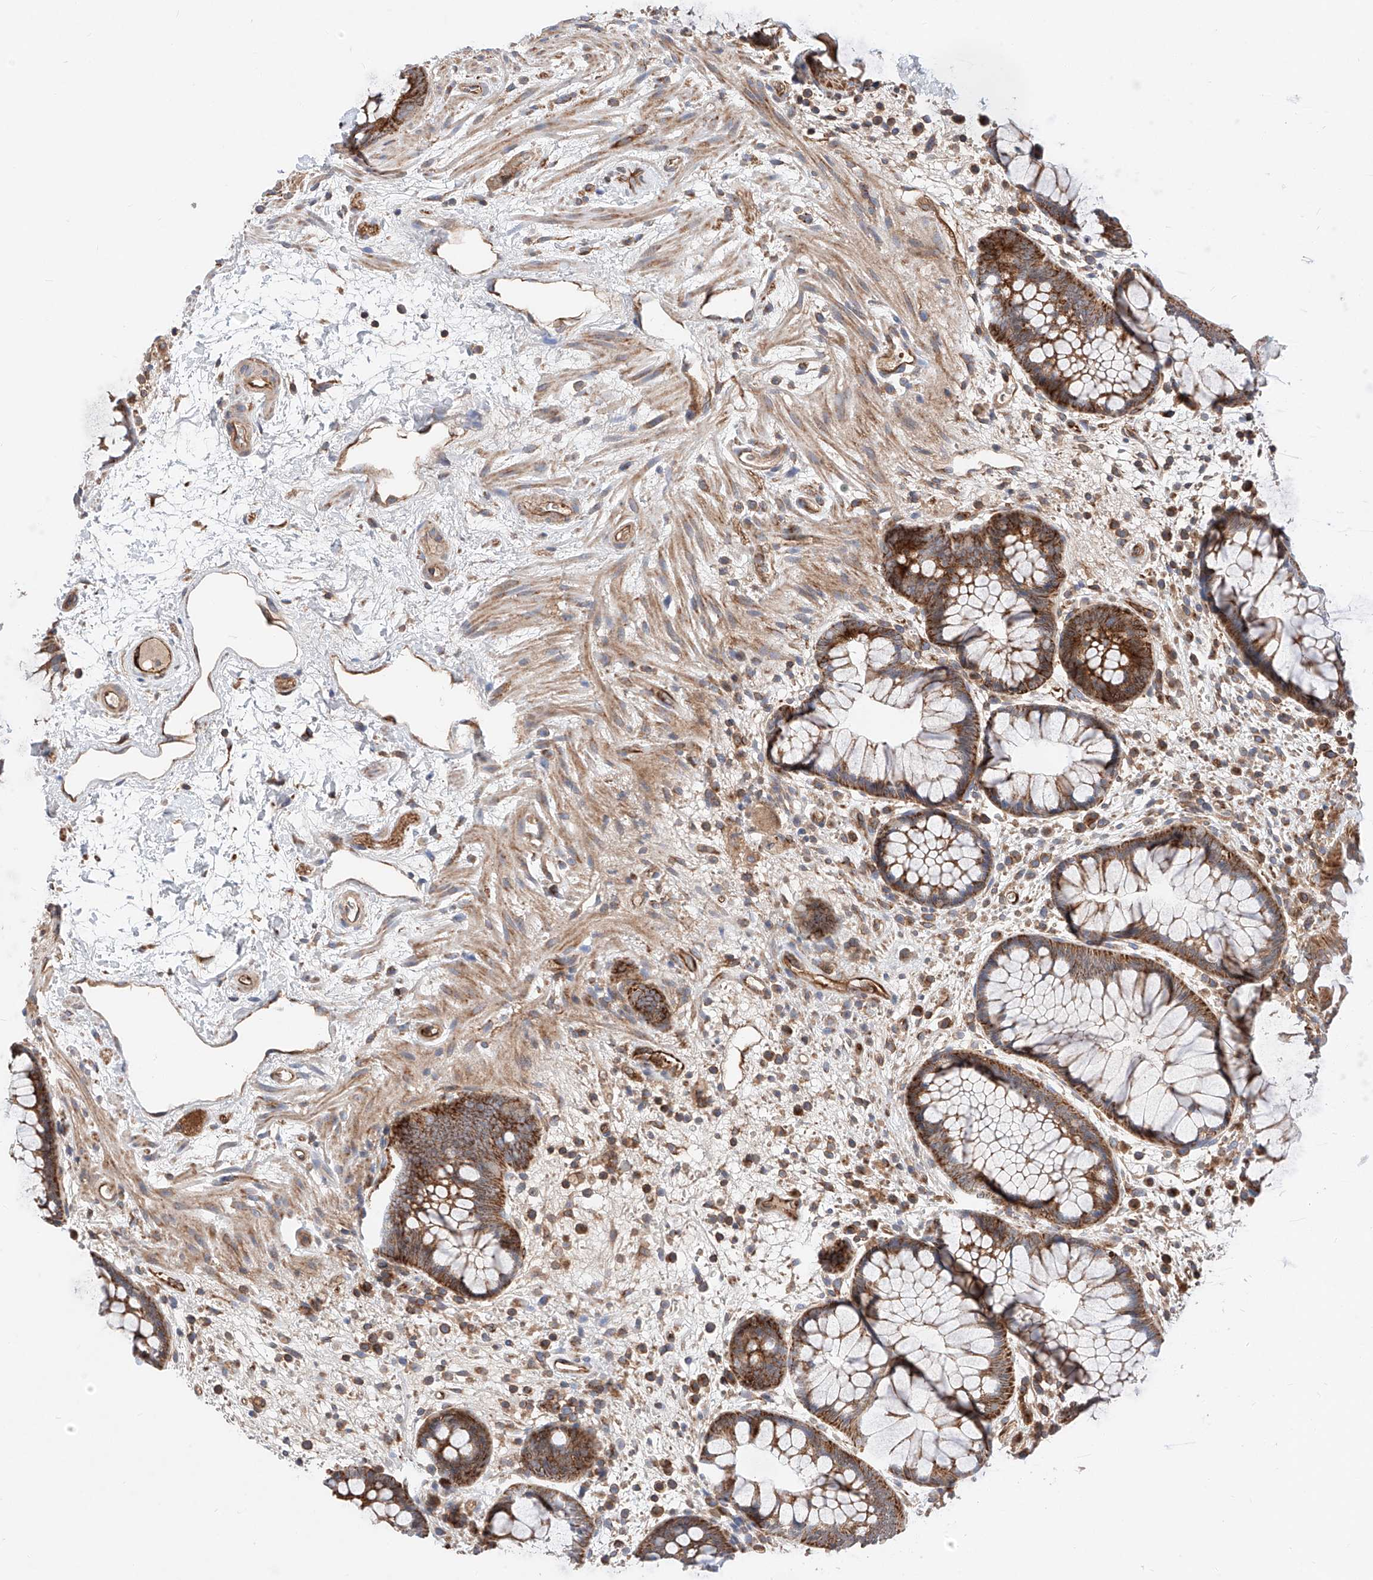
{"staining": {"intensity": "moderate", "quantity": ">75%", "location": "cytoplasmic/membranous"}, "tissue": "rectum", "cell_type": "Glandular cells", "image_type": "normal", "snomed": [{"axis": "morphology", "description": "Normal tissue, NOS"}, {"axis": "topography", "description": "Rectum"}], "caption": "Immunohistochemistry of normal rectum demonstrates medium levels of moderate cytoplasmic/membranous staining in about >75% of glandular cells. Immunohistochemistry stains the protein in brown and the nuclei are stained blue.", "gene": "NR1D1", "patient": {"sex": "male", "age": 51}}